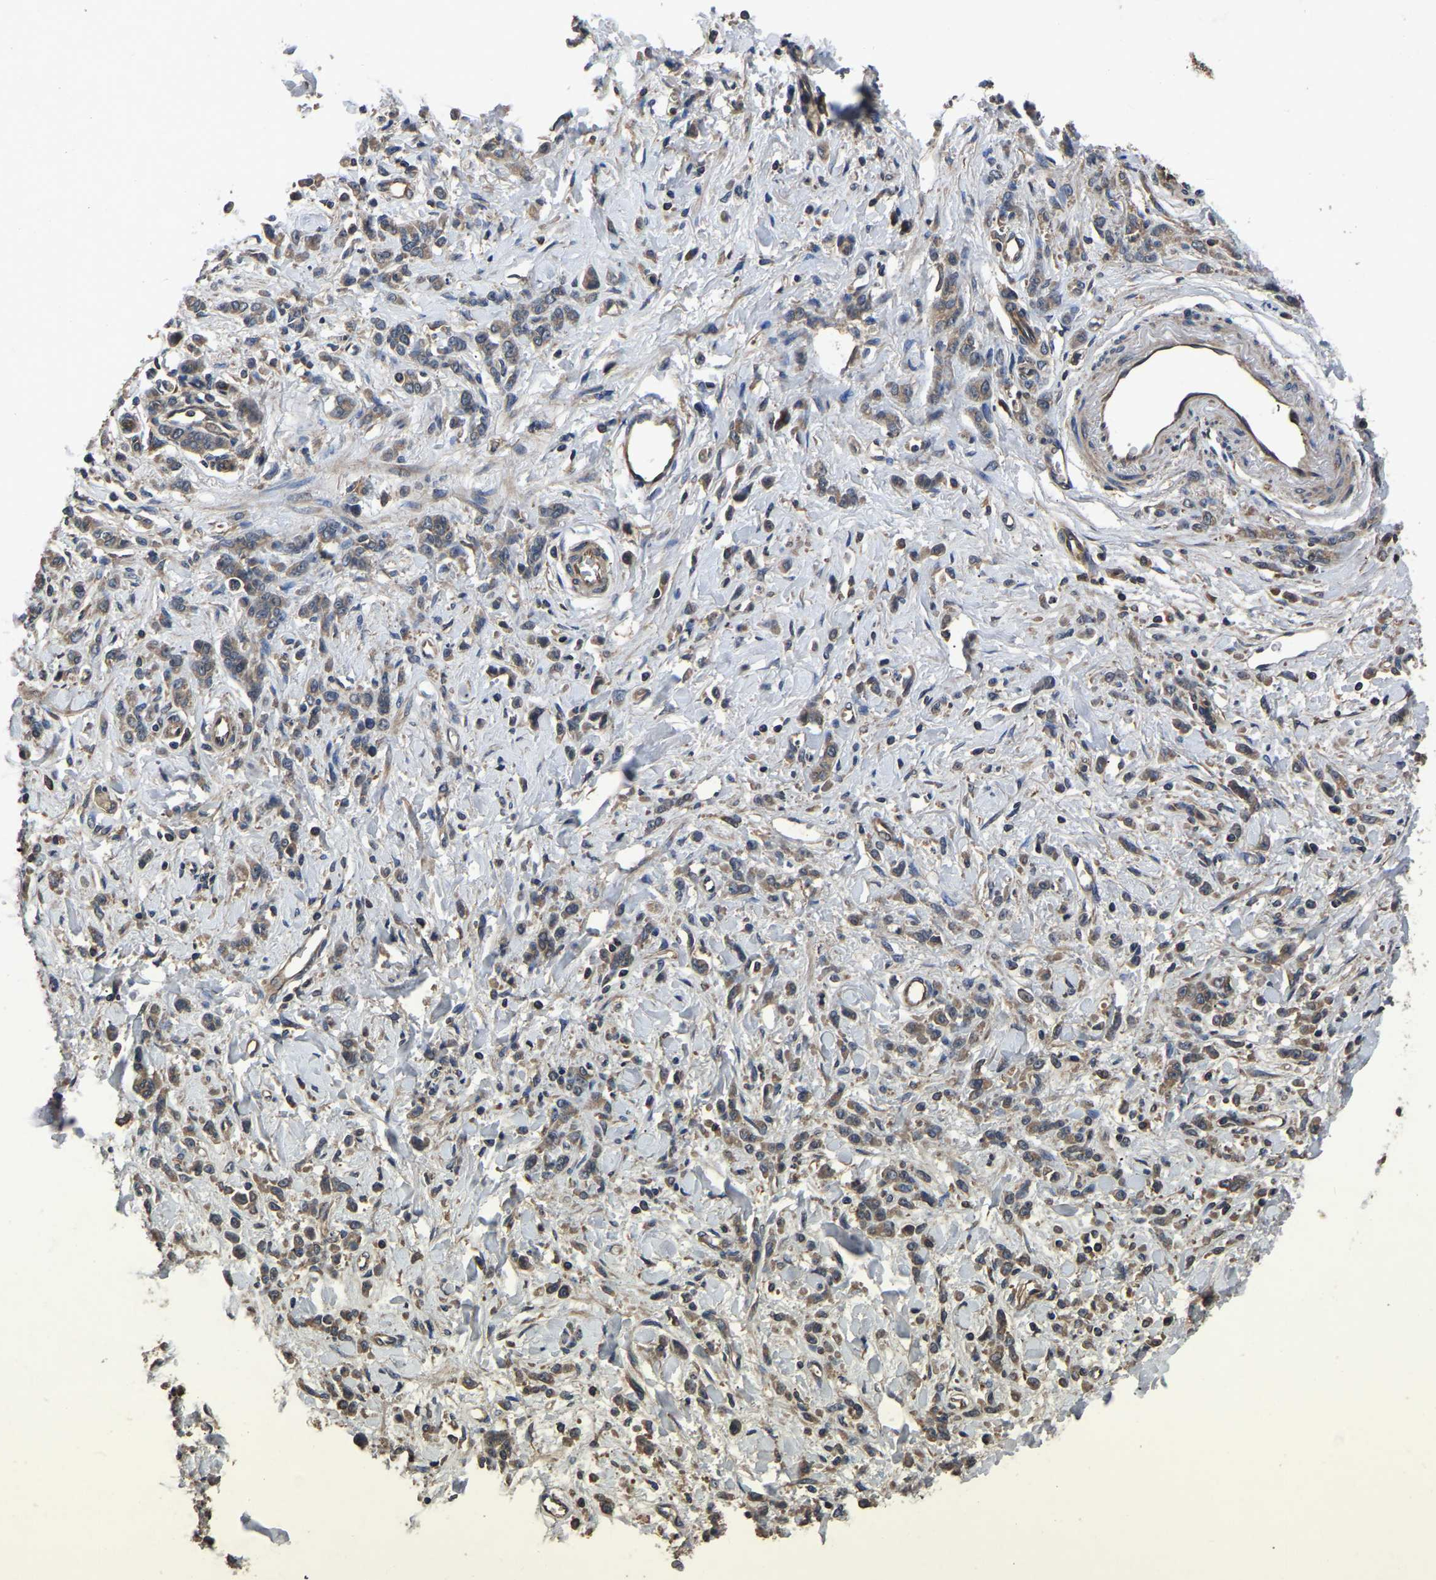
{"staining": {"intensity": "moderate", "quantity": ">75%", "location": "cytoplasmic/membranous"}, "tissue": "stomach cancer", "cell_type": "Tumor cells", "image_type": "cancer", "snomed": [{"axis": "morphology", "description": "Normal tissue, NOS"}, {"axis": "morphology", "description": "Adenocarcinoma, NOS"}, {"axis": "topography", "description": "Stomach"}], "caption": "Adenocarcinoma (stomach) was stained to show a protein in brown. There is medium levels of moderate cytoplasmic/membranous positivity in about >75% of tumor cells.", "gene": "CRYZL1", "patient": {"sex": "male", "age": 82}}